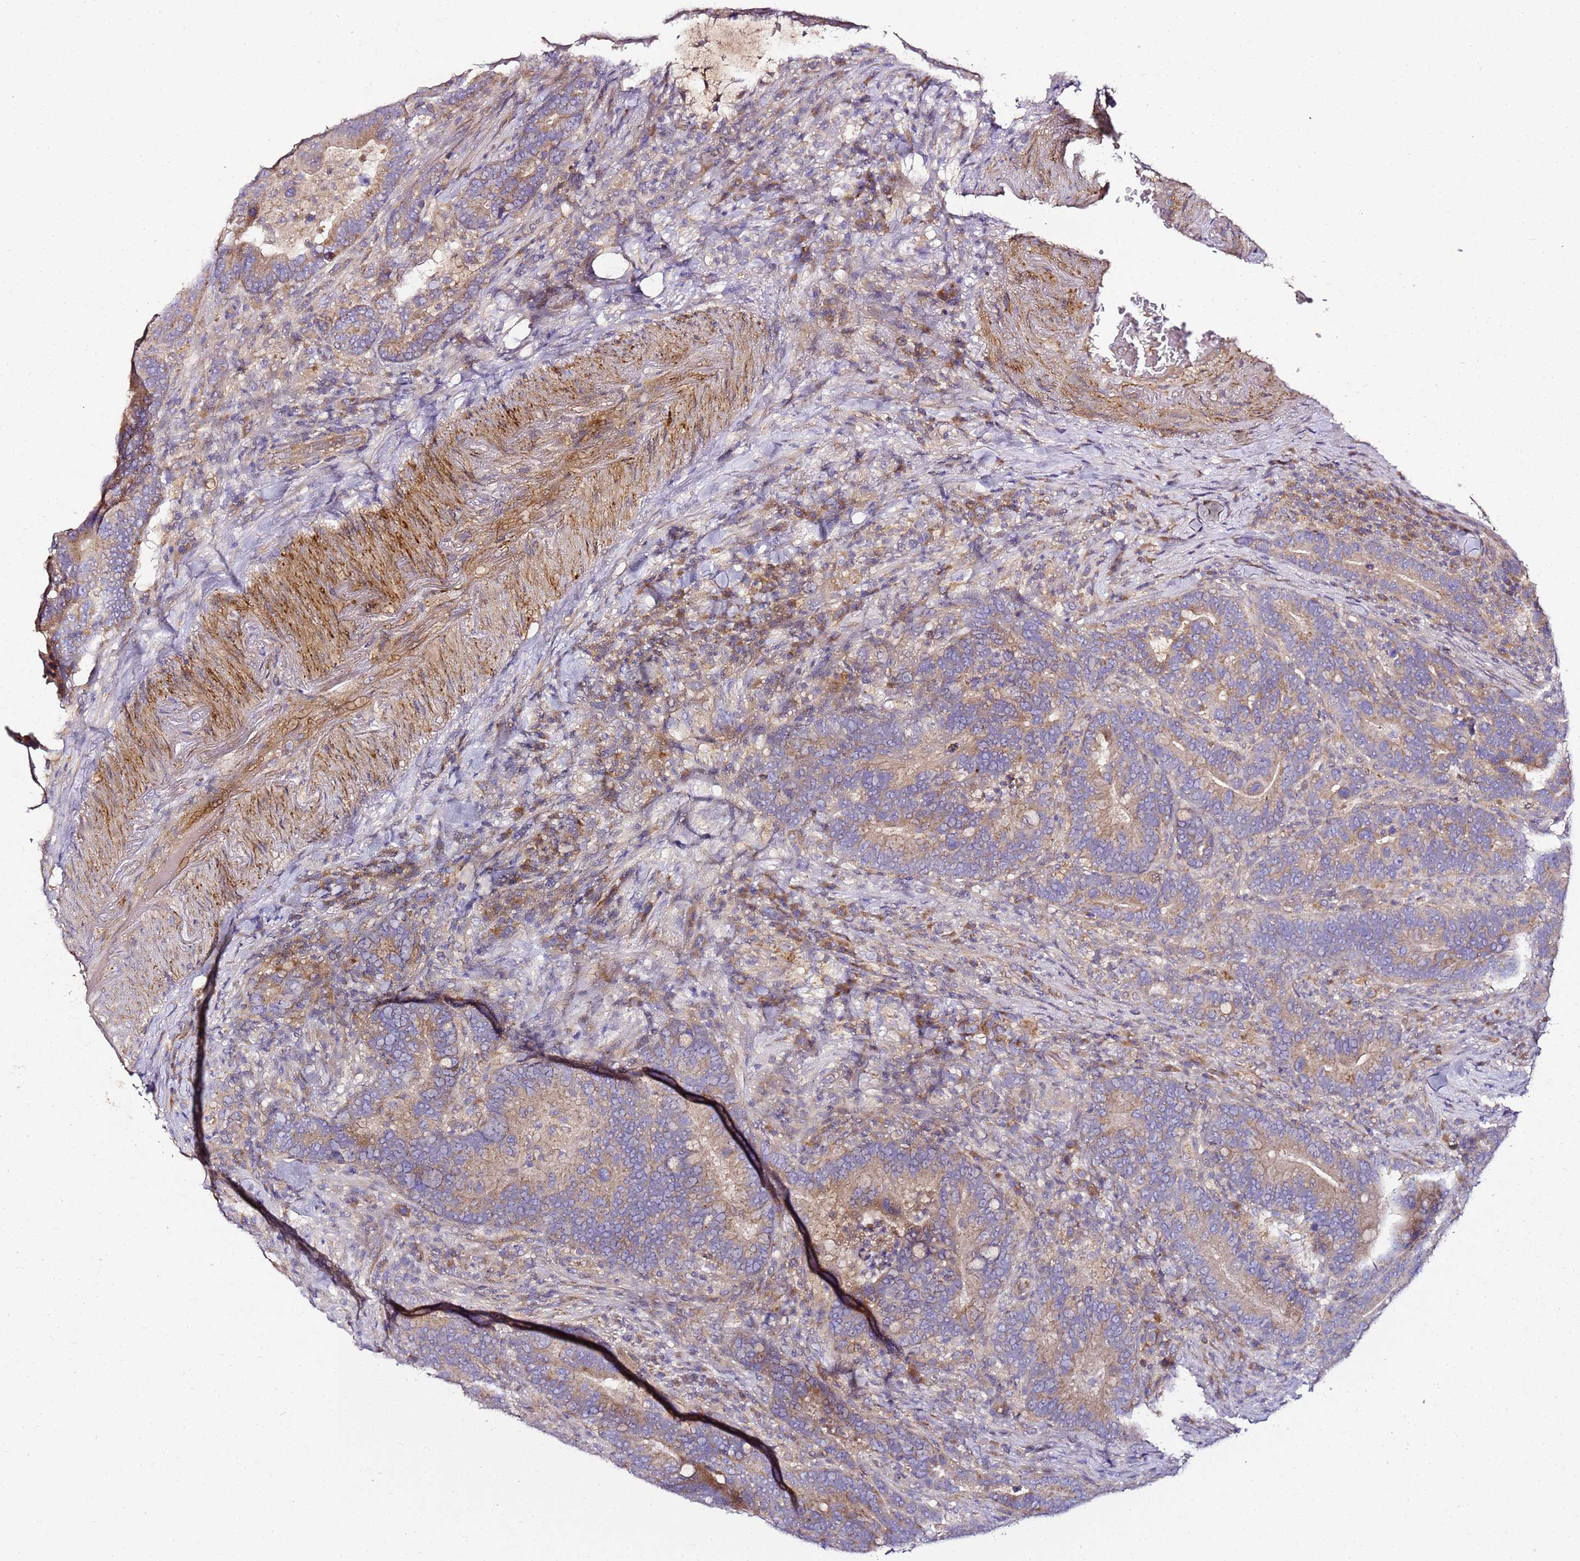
{"staining": {"intensity": "weak", "quantity": ">75%", "location": "cytoplasmic/membranous"}, "tissue": "colorectal cancer", "cell_type": "Tumor cells", "image_type": "cancer", "snomed": [{"axis": "morphology", "description": "Adenocarcinoma, NOS"}, {"axis": "topography", "description": "Colon"}], "caption": "Immunohistochemical staining of human adenocarcinoma (colorectal) demonstrates weak cytoplasmic/membranous protein staining in about >75% of tumor cells.", "gene": "KRTAP21-3", "patient": {"sex": "female", "age": 66}}